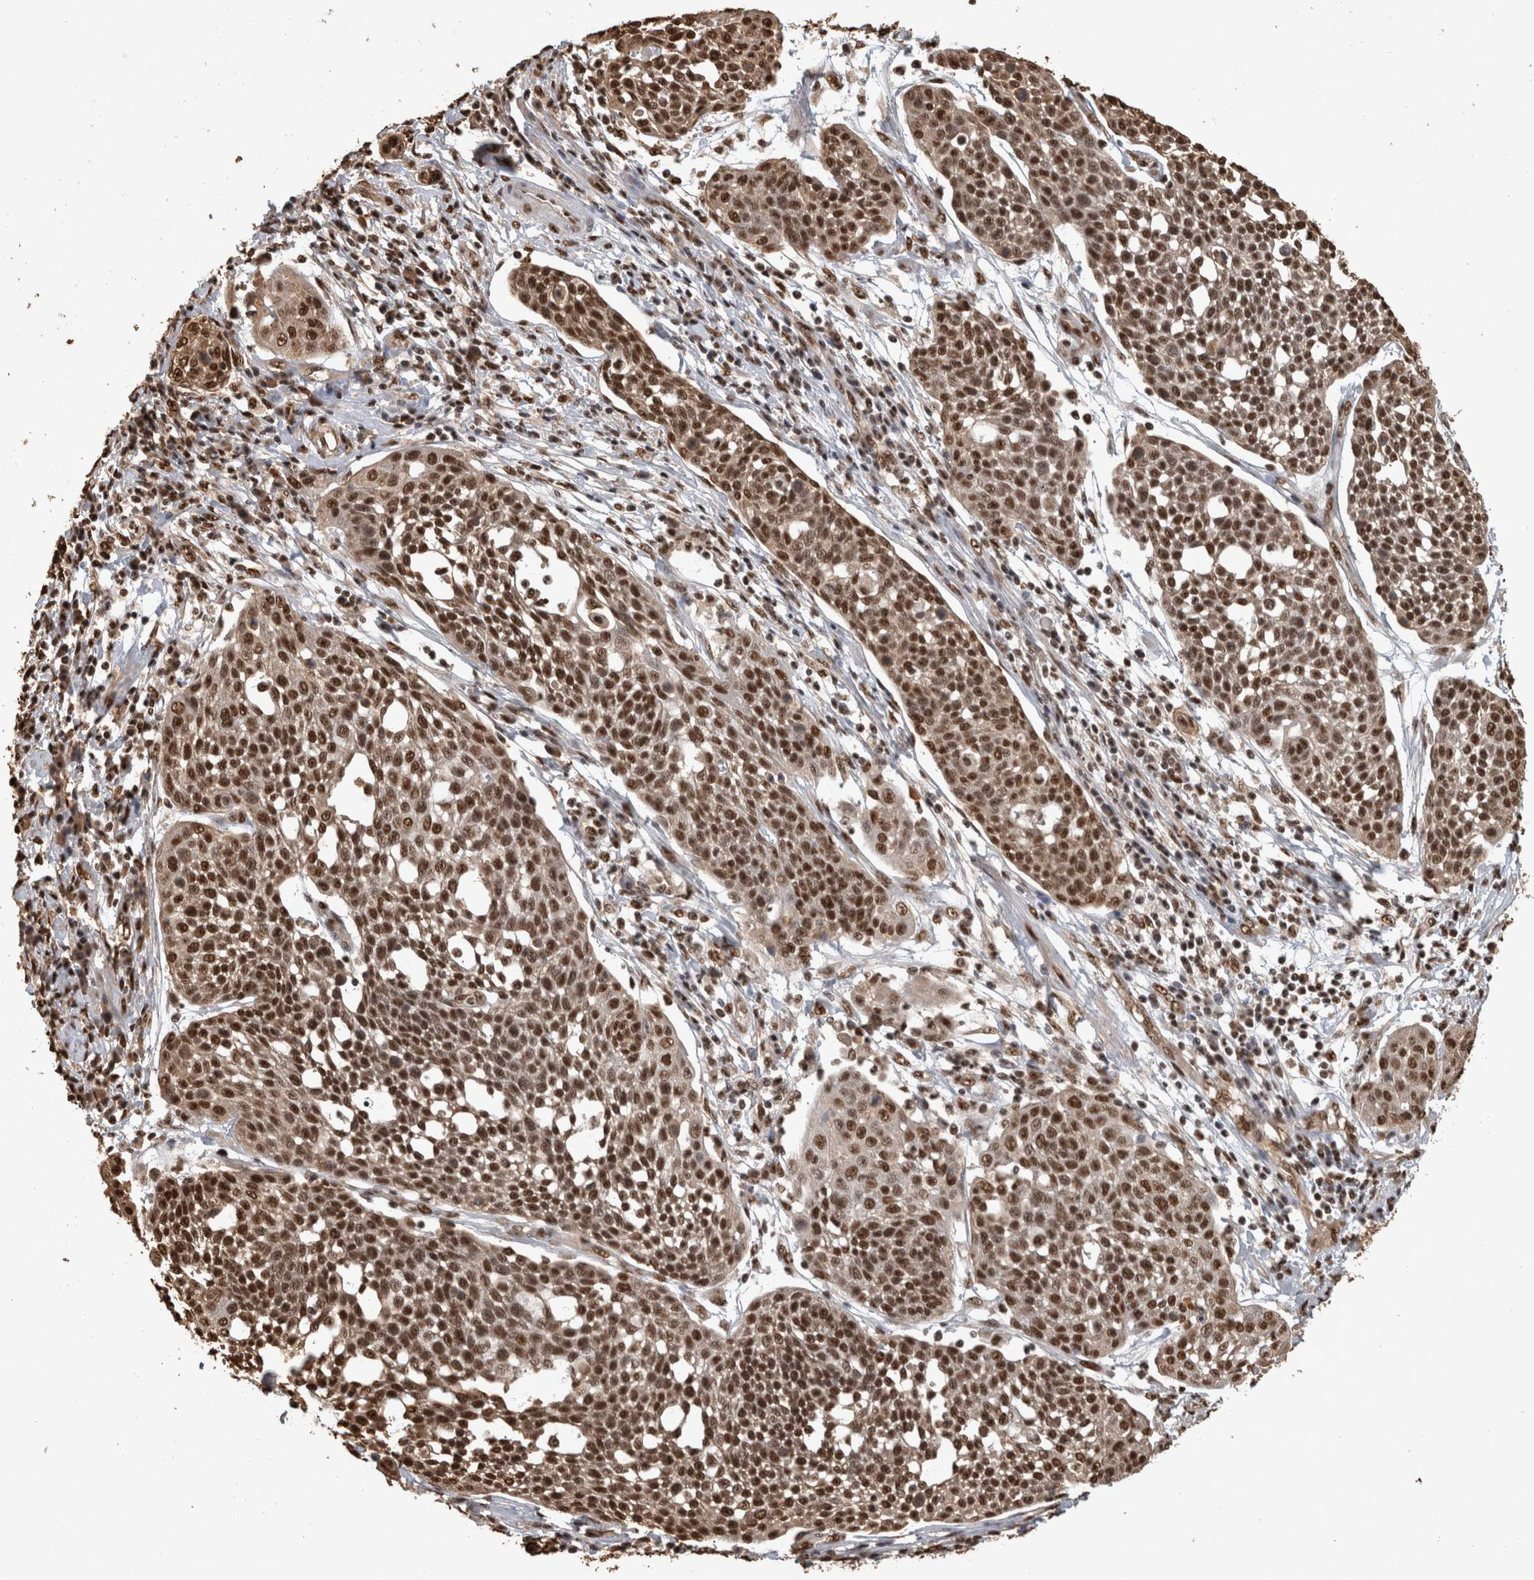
{"staining": {"intensity": "strong", "quantity": ">75%", "location": "nuclear"}, "tissue": "cervical cancer", "cell_type": "Tumor cells", "image_type": "cancer", "snomed": [{"axis": "morphology", "description": "Squamous cell carcinoma, NOS"}, {"axis": "topography", "description": "Cervix"}], "caption": "Squamous cell carcinoma (cervical) stained with immunohistochemistry (IHC) displays strong nuclear staining in approximately >75% of tumor cells.", "gene": "RAD50", "patient": {"sex": "female", "age": 34}}